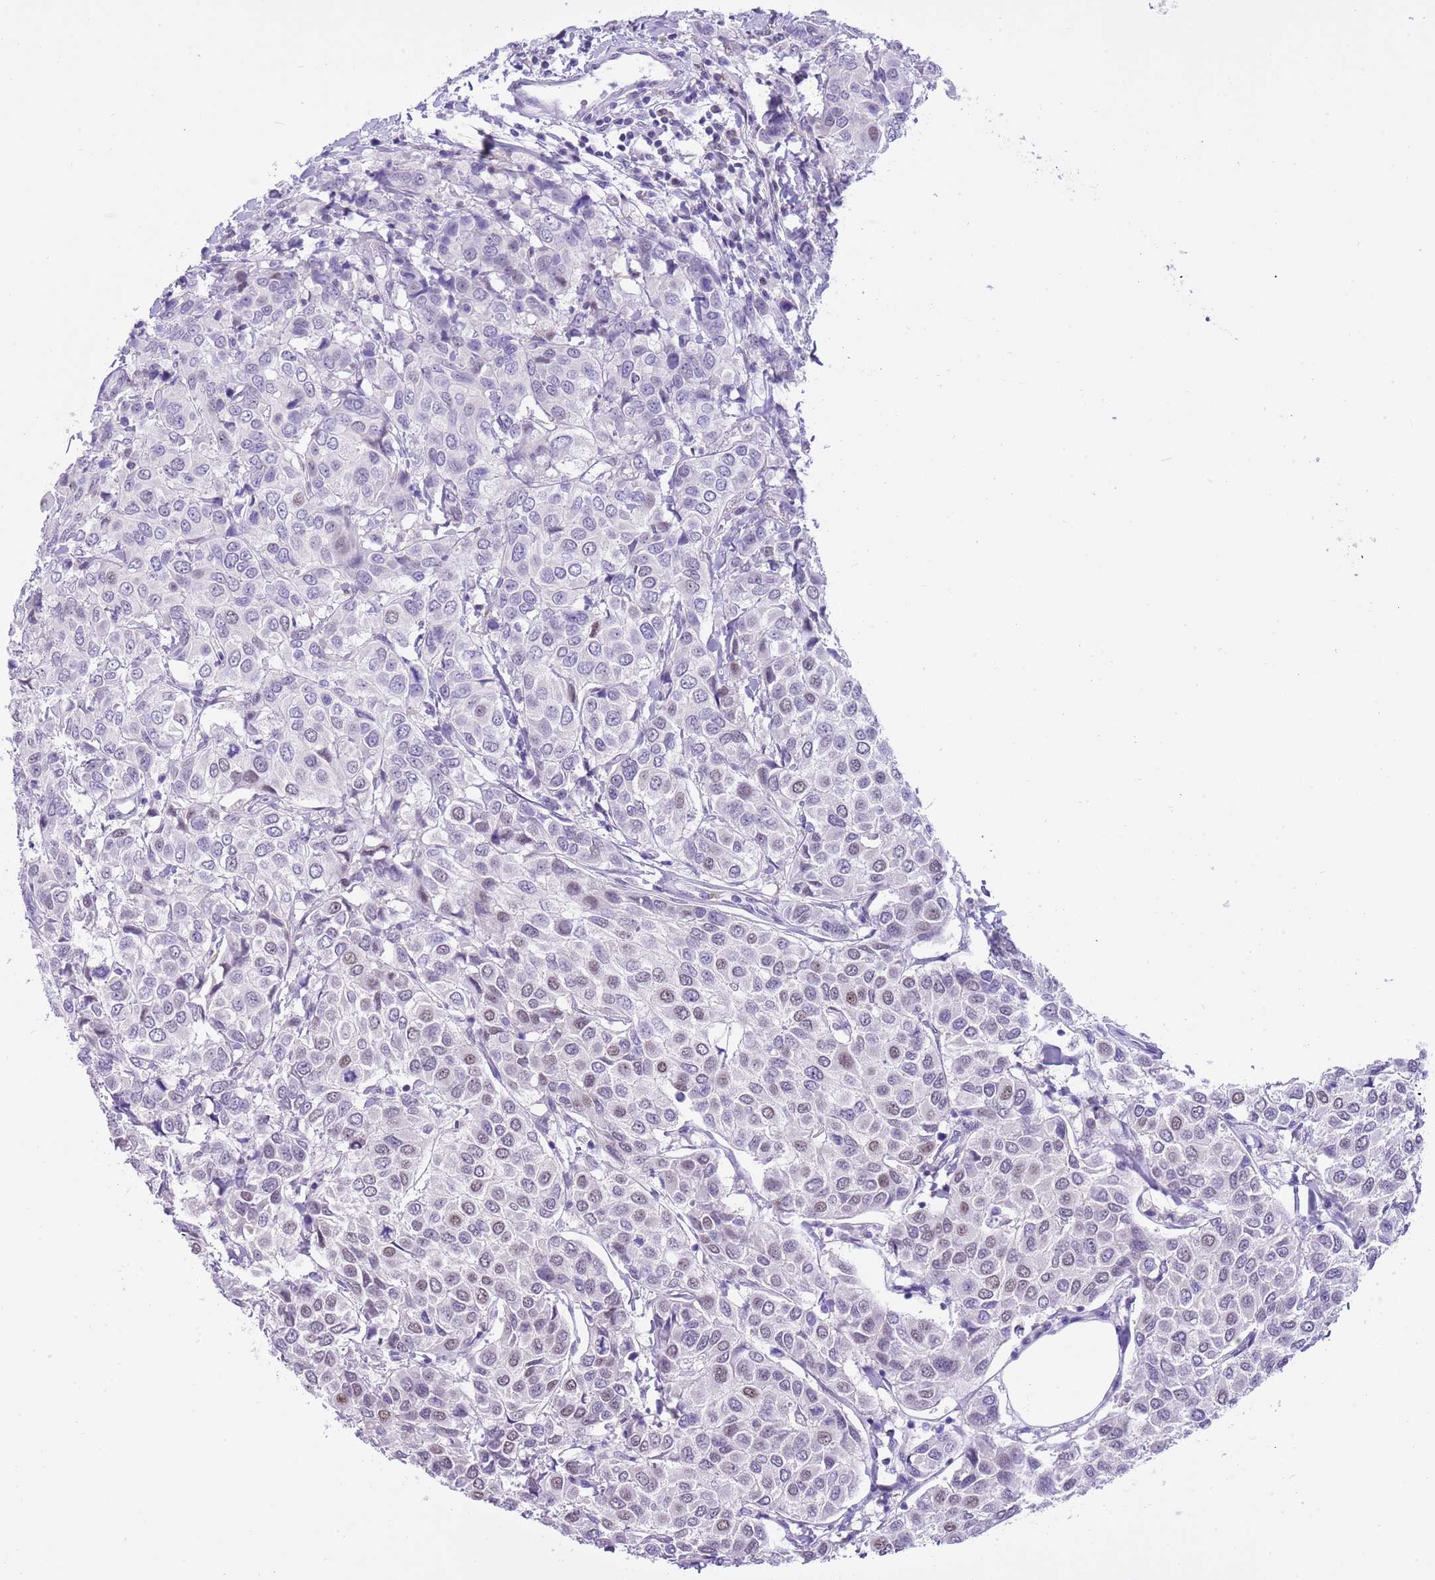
{"staining": {"intensity": "weak", "quantity": "<25%", "location": "nuclear"}, "tissue": "breast cancer", "cell_type": "Tumor cells", "image_type": "cancer", "snomed": [{"axis": "morphology", "description": "Duct carcinoma"}, {"axis": "topography", "description": "Breast"}], "caption": "Photomicrograph shows no significant protein positivity in tumor cells of infiltrating ductal carcinoma (breast).", "gene": "PPP1R17", "patient": {"sex": "female", "age": 55}}